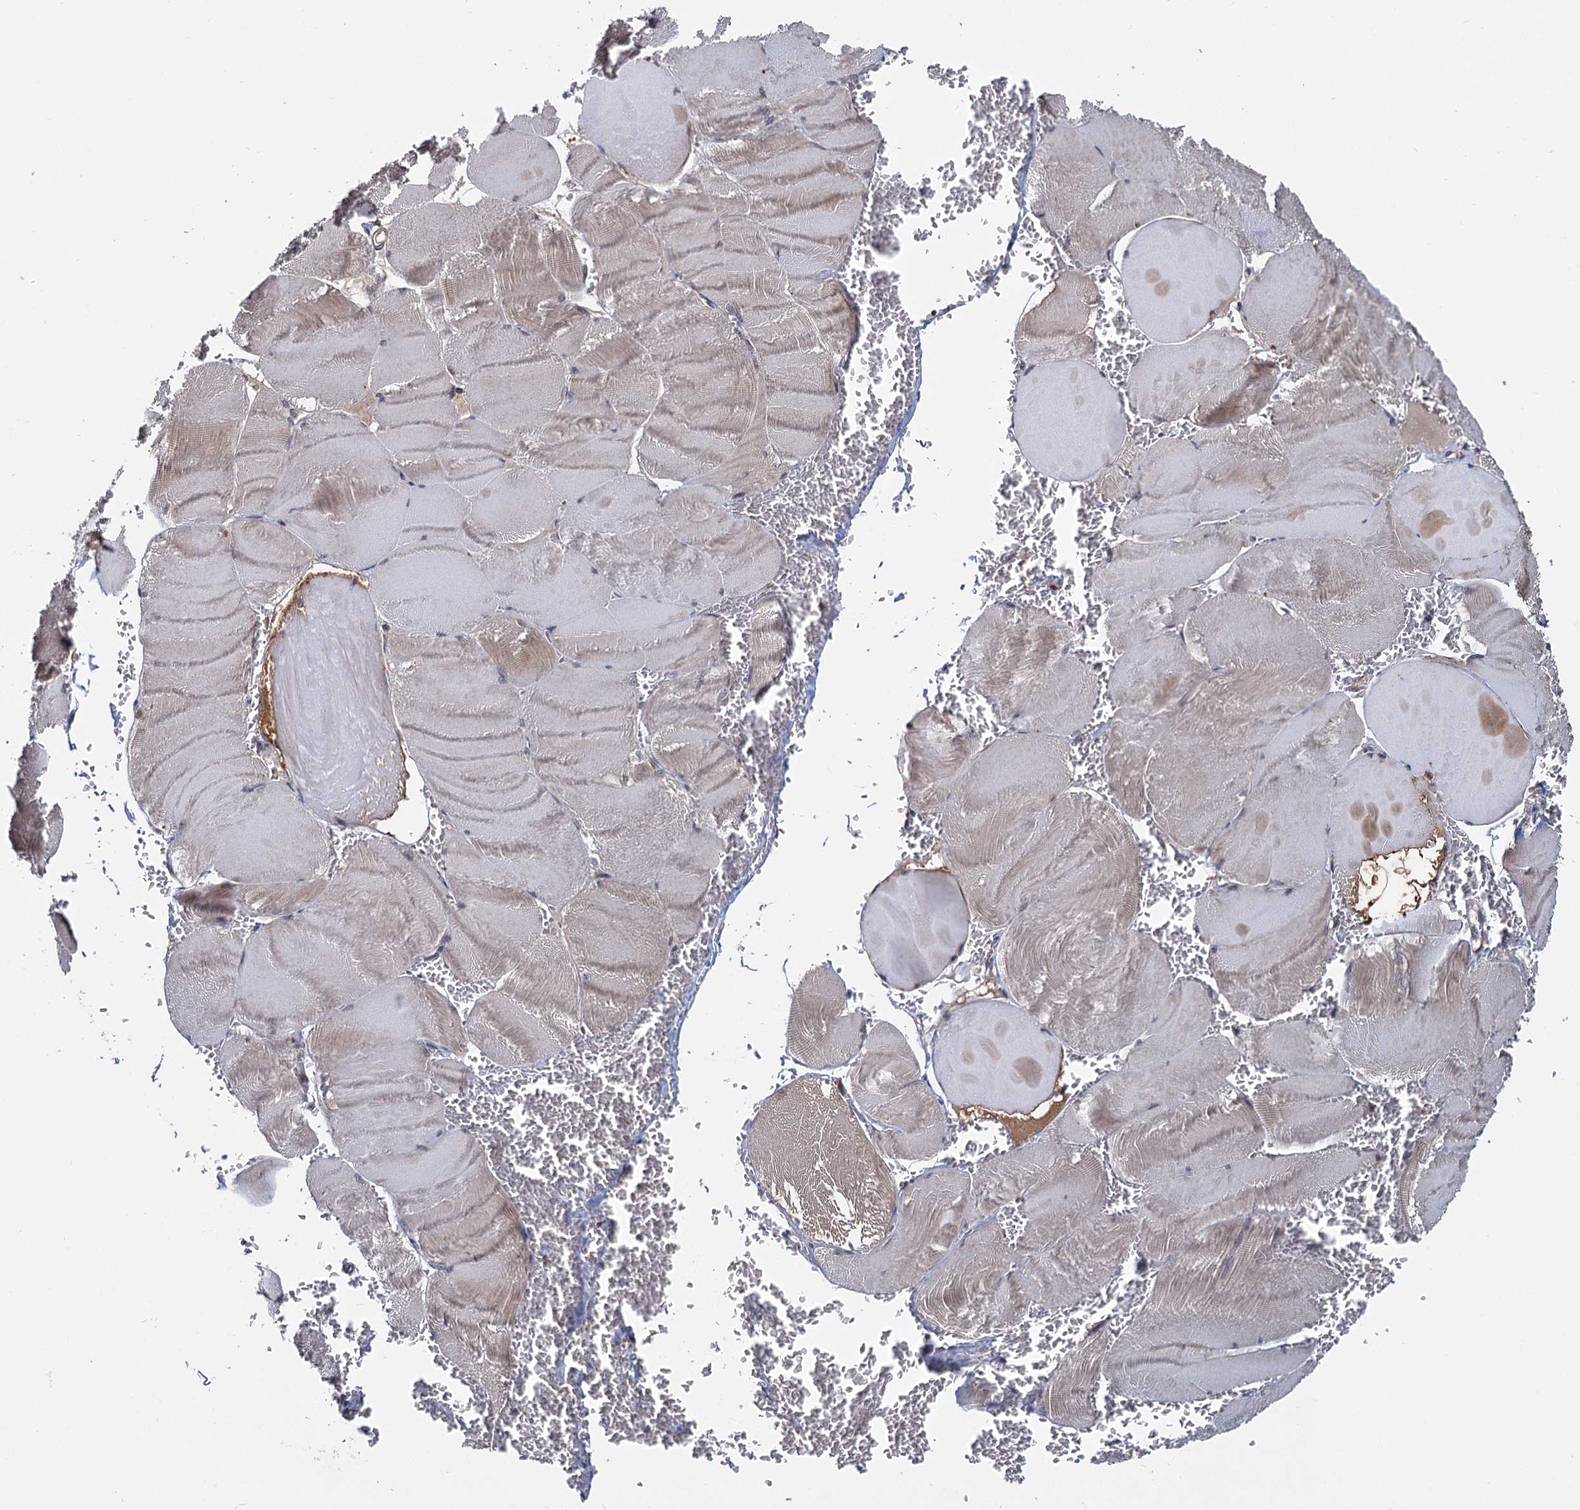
{"staining": {"intensity": "moderate", "quantity": "25%-75%", "location": "cytoplasmic/membranous"}, "tissue": "skeletal muscle", "cell_type": "Myocytes", "image_type": "normal", "snomed": [{"axis": "morphology", "description": "Normal tissue, NOS"}, {"axis": "morphology", "description": "Basal cell carcinoma"}, {"axis": "topography", "description": "Skeletal muscle"}], "caption": "Myocytes demonstrate medium levels of moderate cytoplasmic/membranous positivity in approximately 25%-75% of cells in benign skeletal muscle.", "gene": "MTRR", "patient": {"sex": "female", "age": 64}}